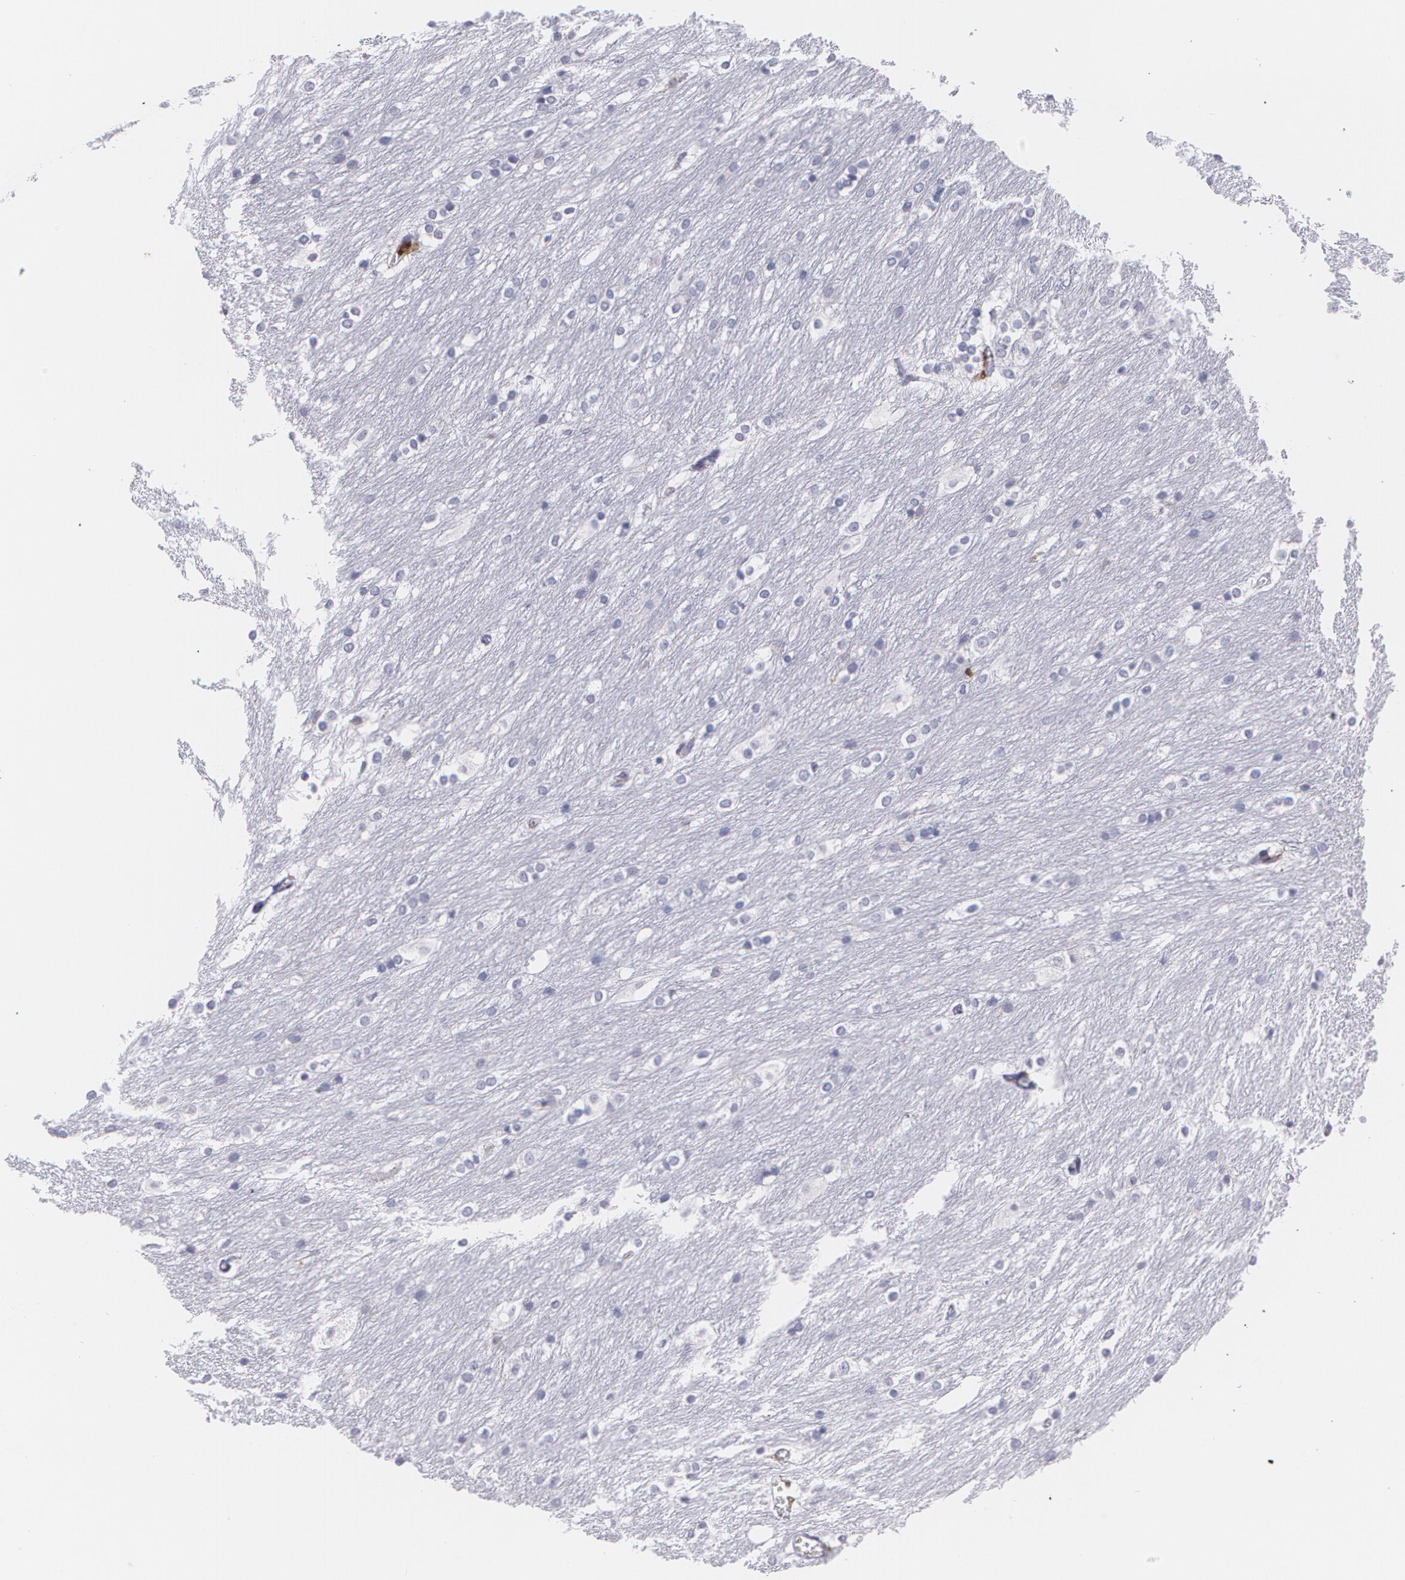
{"staining": {"intensity": "negative", "quantity": "none", "location": "none"}, "tissue": "caudate", "cell_type": "Glial cells", "image_type": "normal", "snomed": [{"axis": "morphology", "description": "Normal tissue, NOS"}, {"axis": "topography", "description": "Lateral ventricle wall"}], "caption": "Immunohistochemistry (IHC) image of unremarkable caudate: human caudate stained with DAB demonstrates no significant protein staining in glial cells. (DAB immunohistochemistry (IHC) visualized using brightfield microscopy, high magnification).", "gene": "PTPRC", "patient": {"sex": "female", "age": 19}}